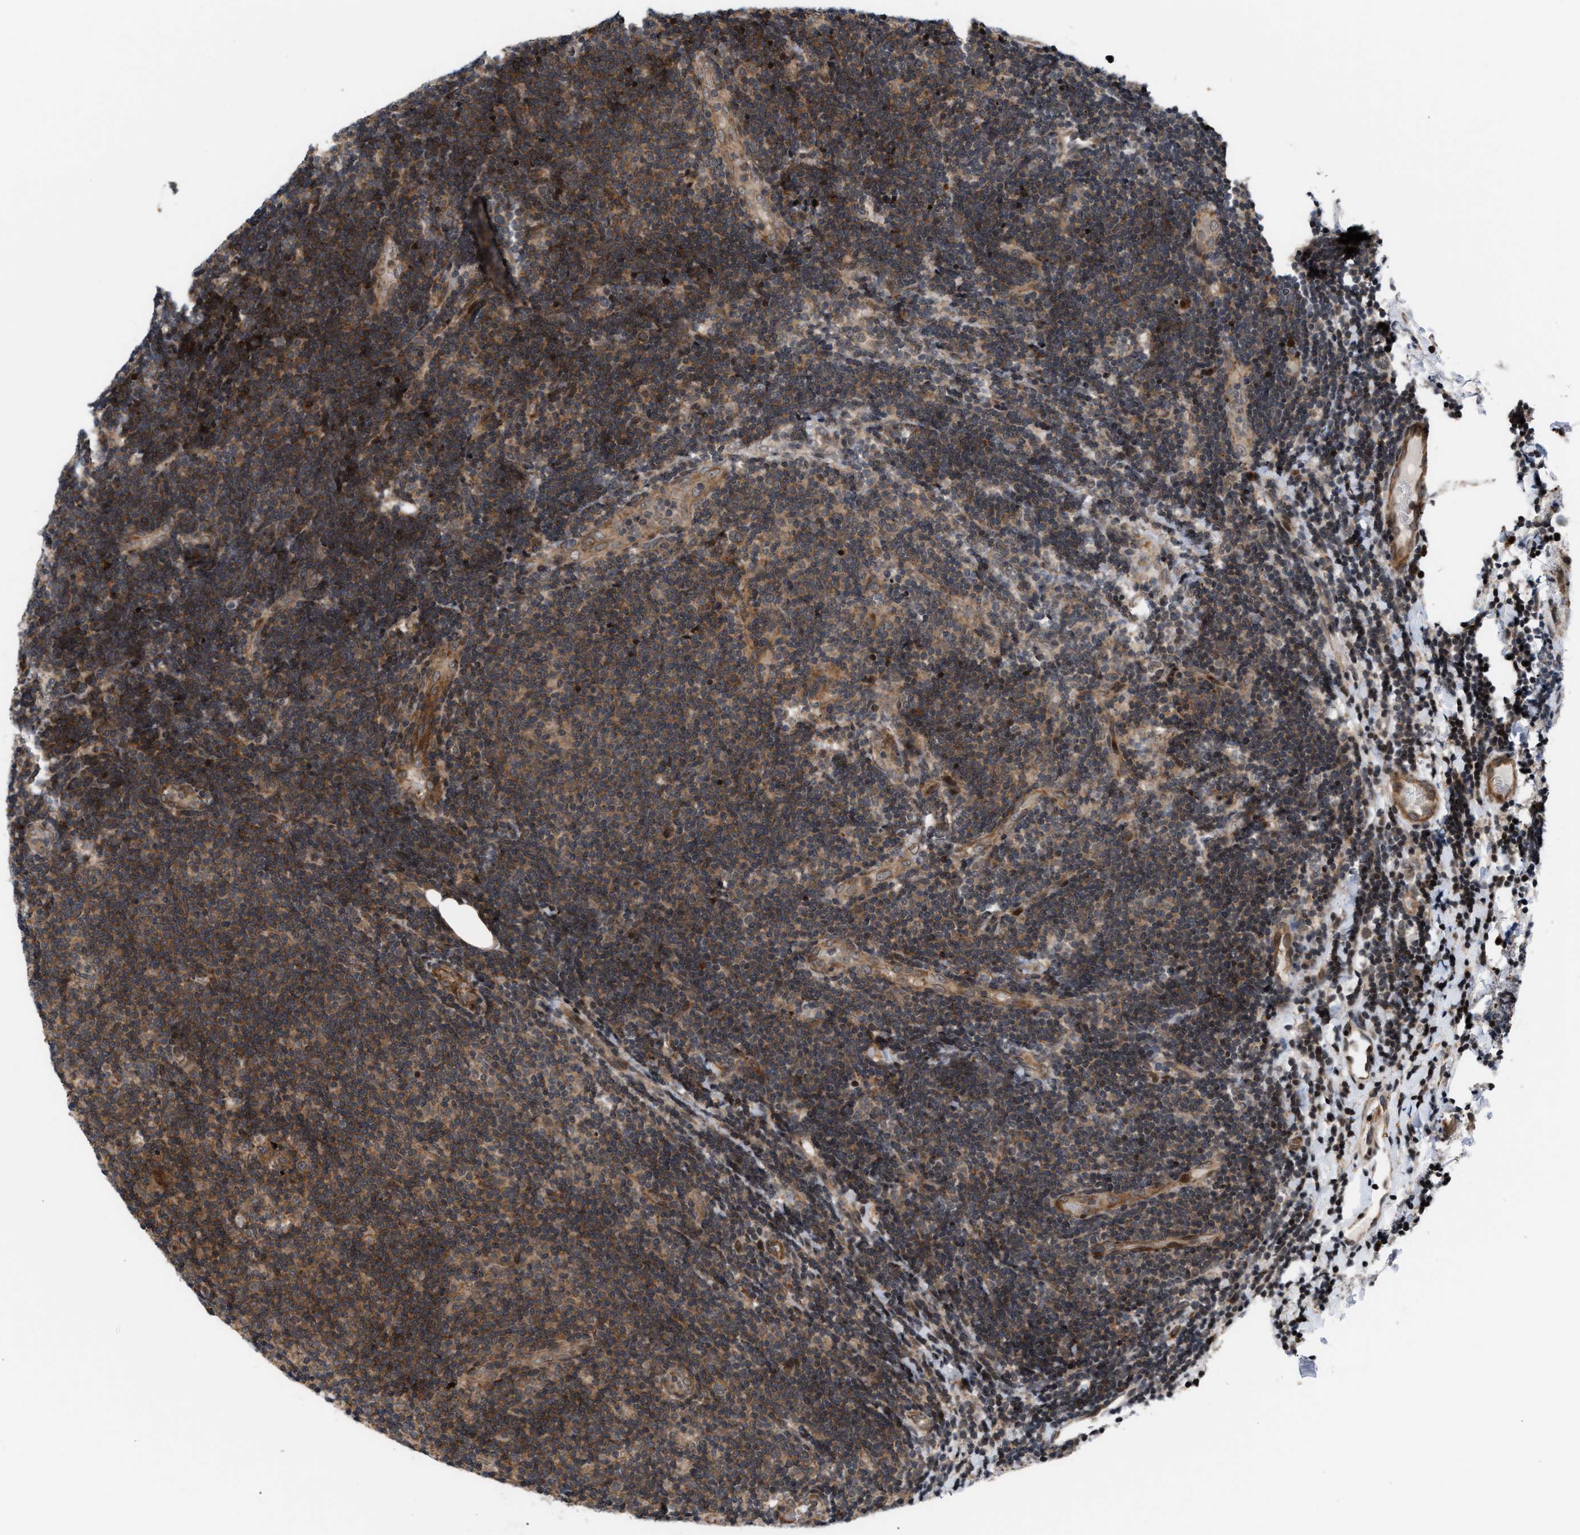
{"staining": {"intensity": "moderate", "quantity": "25%-75%", "location": "cytoplasmic/membranous"}, "tissue": "lymphoma", "cell_type": "Tumor cells", "image_type": "cancer", "snomed": [{"axis": "morphology", "description": "Malignant lymphoma, non-Hodgkin's type, Low grade"}, {"axis": "topography", "description": "Lymph node"}], "caption": "Moderate cytoplasmic/membranous protein staining is appreciated in about 25%-75% of tumor cells in lymphoma. Nuclei are stained in blue.", "gene": "STAU2", "patient": {"sex": "male", "age": 83}}